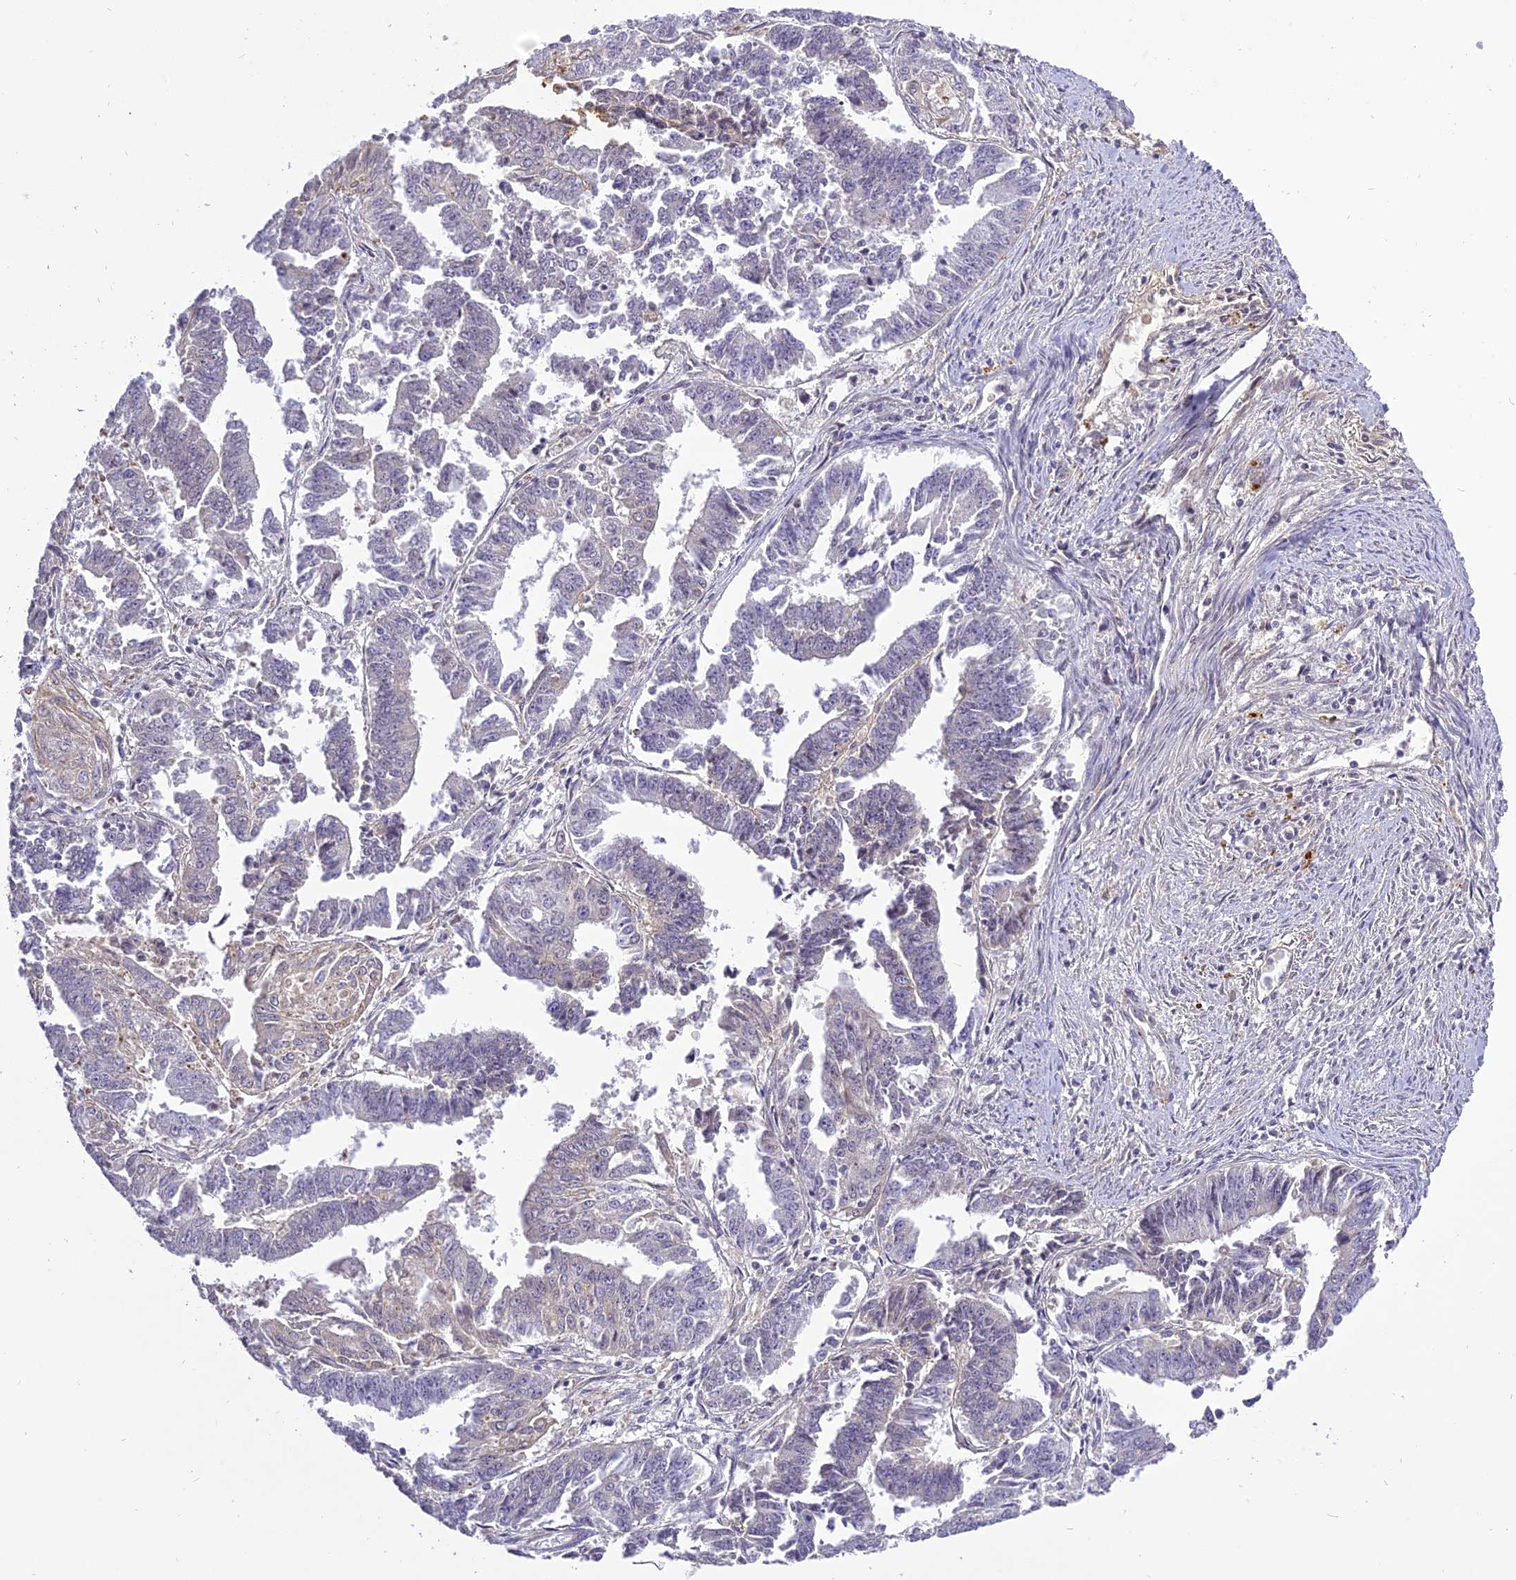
{"staining": {"intensity": "negative", "quantity": "none", "location": "none"}, "tissue": "endometrial cancer", "cell_type": "Tumor cells", "image_type": "cancer", "snomed": [{"axis": "morphology", "description": "Adenocarcinoma, NOS"}, {"axis": "topography", "description": "Endometrium"}], "caption": "DAB (3,3'-diaminobenzidine) immunohistochemical staining of human adenocarcinoma (endometrial) demonstrates no significant expression in tumor cells.", "gene": "FNIP2", "patient": {"sex": "female", "age": 73}}